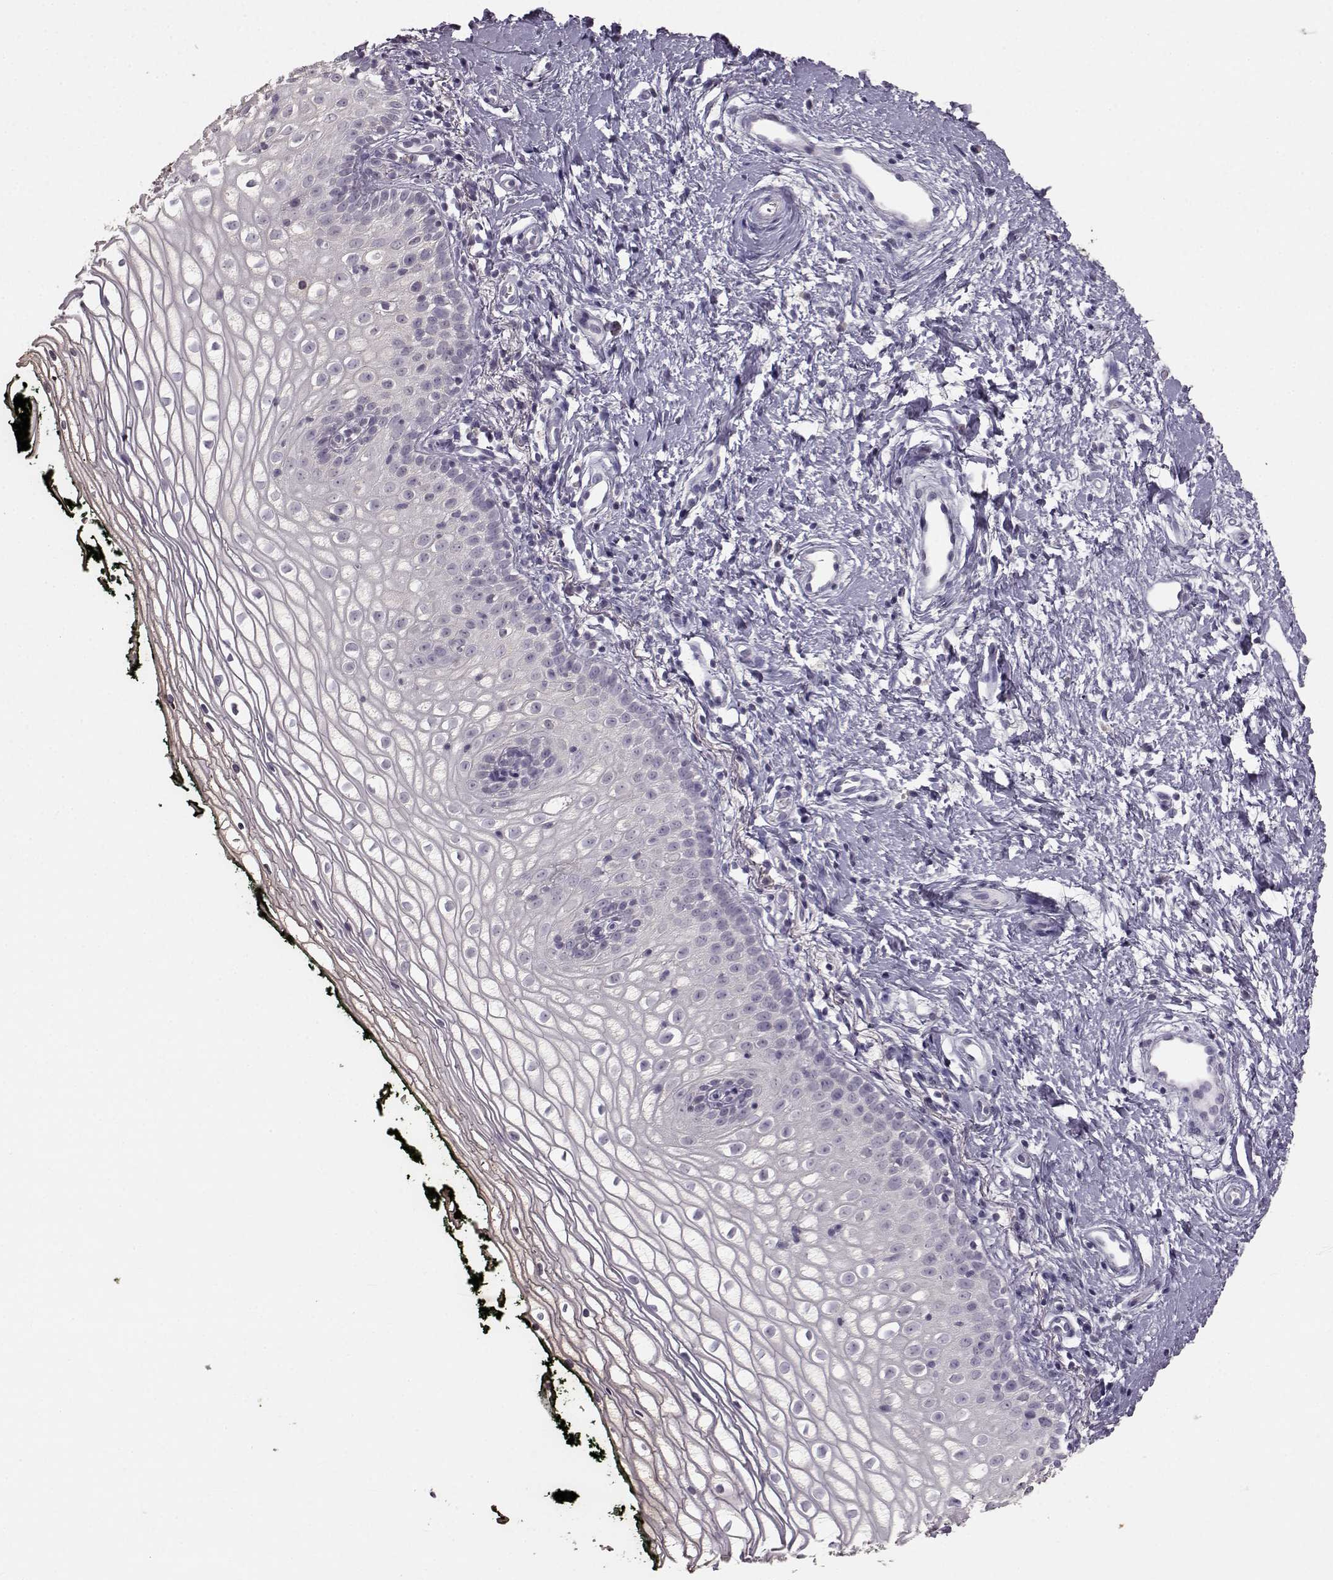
{"staining": {"intensity": "negative", "quantity": "none", "location": "none"}, "tissue": "vagina", "cell_type": "Squamous epithelial cells", "image_type": "normal", "snomed": [{"axis": "morphology", "description": "Normal tissue, NOS"}, {"axis": "topography", "description": "Vagina"}], "caption": "The image displays no significant expression in squamous epithelial cells of vagina. (DAB immunohistochemistry visualized using brightfield microscopy, high magnification).", "gene": "BFSP2", "patient": {"sex": "female", "age": 47}}